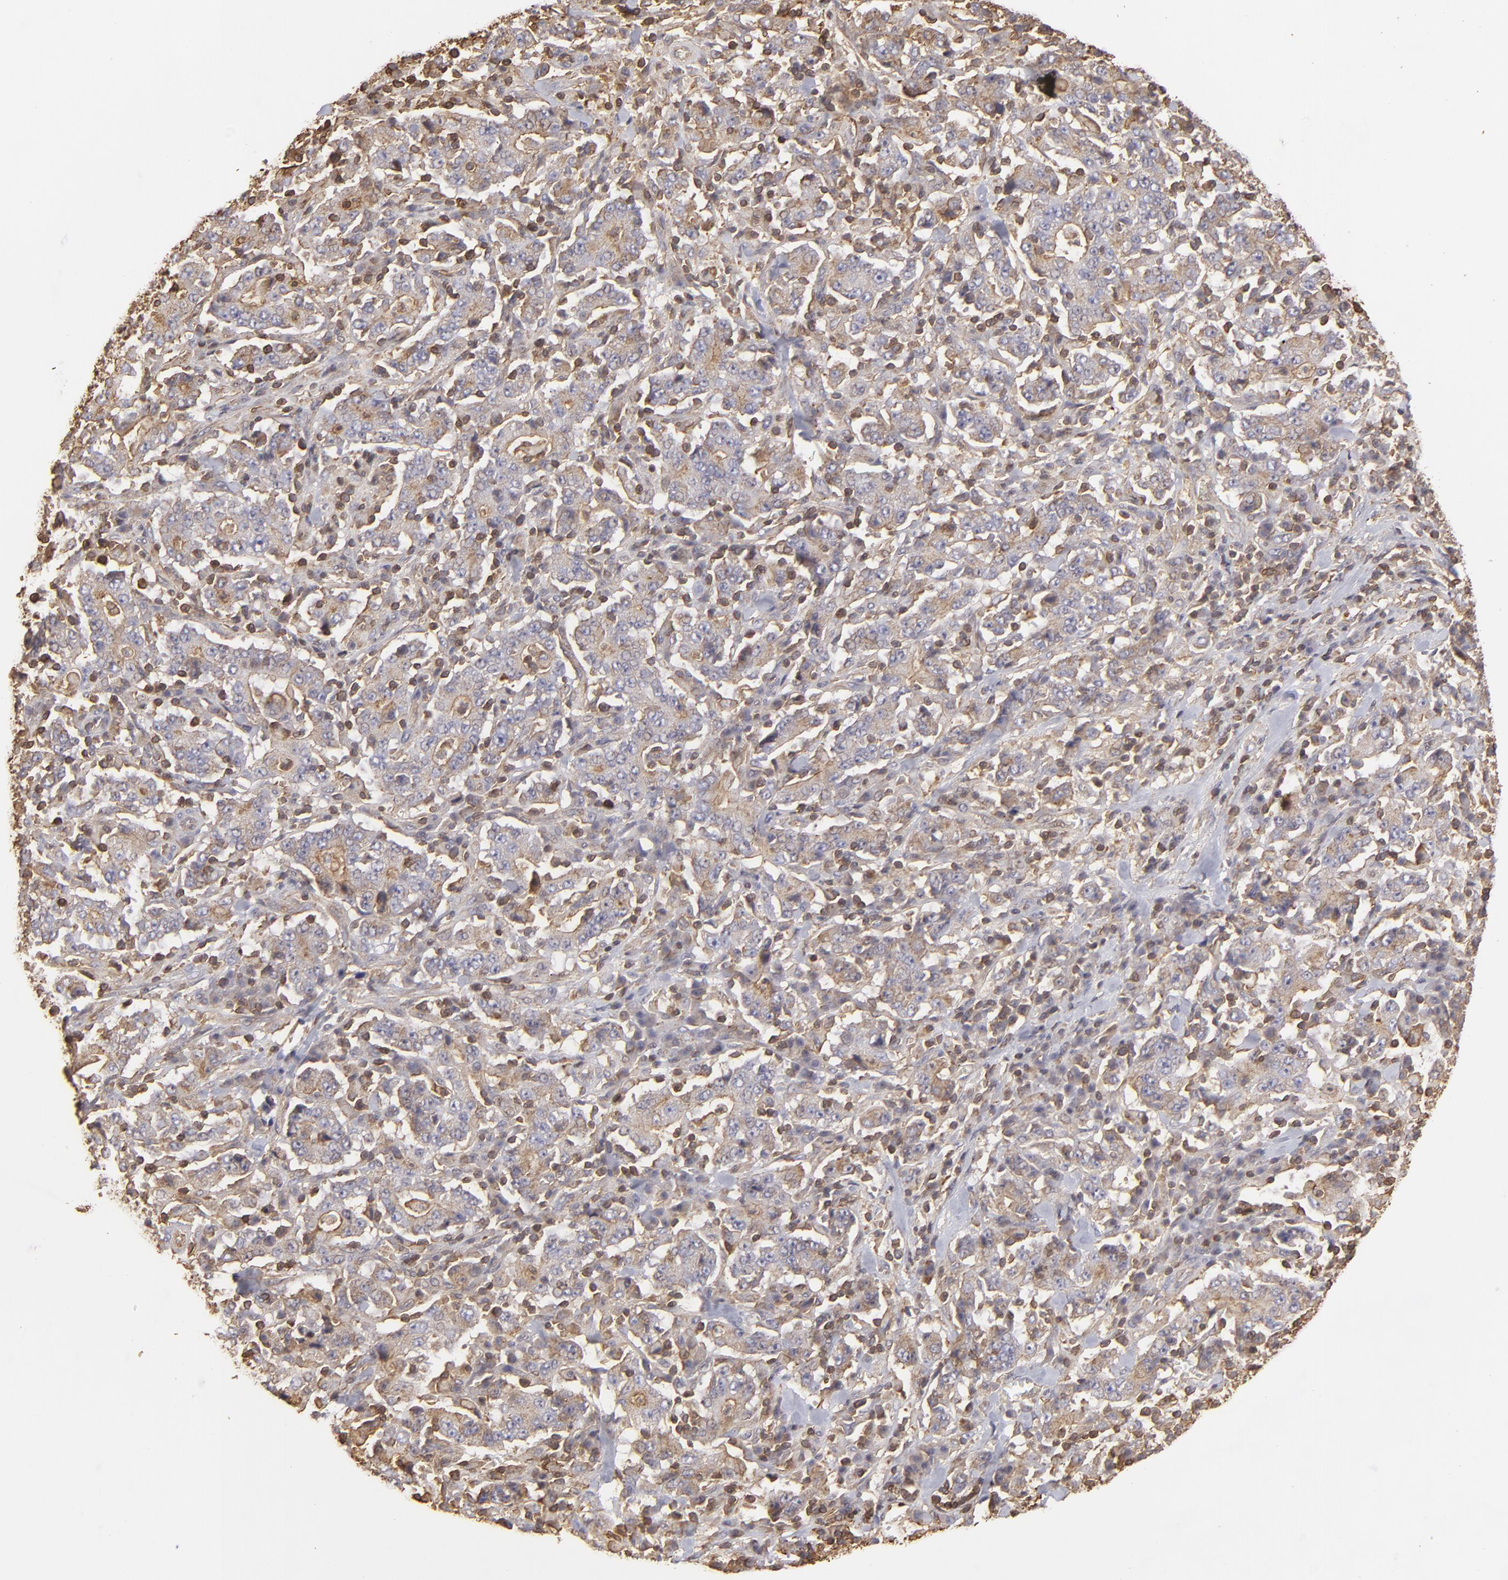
{"staining": {"intensity": "weak", "quantity": ">75%", "location": "cytoplasmic/membranous"}, "tissue": "stomach cancer", "cell_type": "Tumor cells", "image_type": "cancer", "snomed": [{"axis": "morphology", "description": "Normal tissue, NOS"}, {"axis": "morphology", "description": "Adenocarcinoma, NOS"}, {"axis": "topography", "description": "Stomach, upper"}, {"axis": "topography", "description": "Stomach"}], "caption": "Immunohistochemical staining of stomach adenocarcinoma displays low levels of weak cytoplasmic/membranous protein staining in approximately >75% of tumor cells.", "gene": "ACTB", "patient": {"sex": "male", "age": 59}}